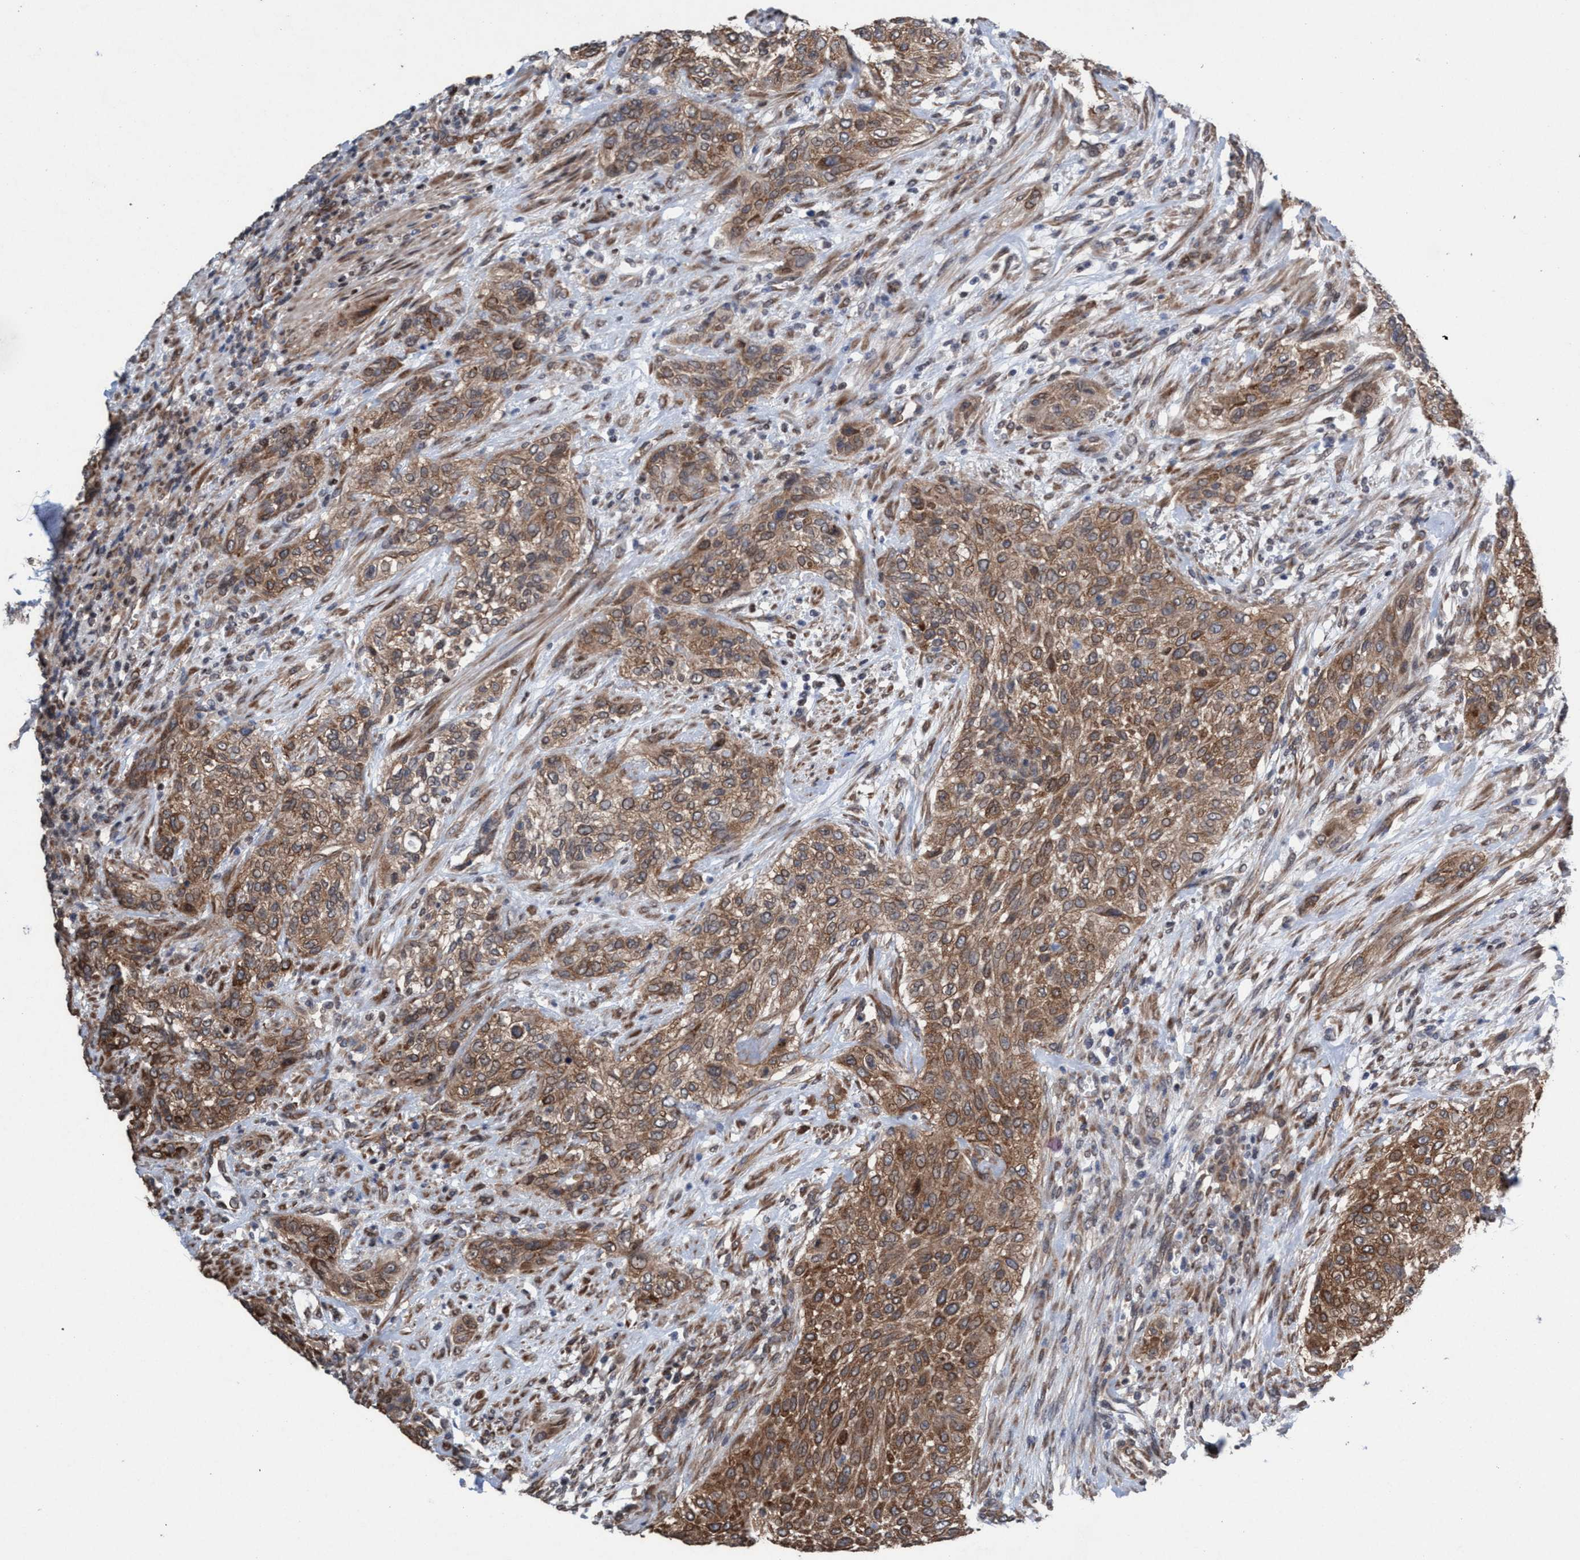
{"staining": {"intensity": "strong", "quantity": ">75%", "location": "cytoplasmic/membranous"}, "tissue": "urothelial cancer", "cell_type": "Tumor cells", "image_type": "cancer", "snomed": [{"axis": "morphology", "description": "Urothelial carcinoma, Low grade"}, {"axis": "morphology", "description": "Urothelial carcinoma, High grade"}, {"axis": "topography", "description": "Urinary bladder"}], "caption": "Urothelial cancer stained for a protein shows strong cytoplasmic/membranous positivity in tumor cells. (DAB (3,3'-diaminobenzidine) IHC with brightfield microscopy, high magnification).", "gene": "METAP2", "patient": {"sex": "male", "age": 35}}